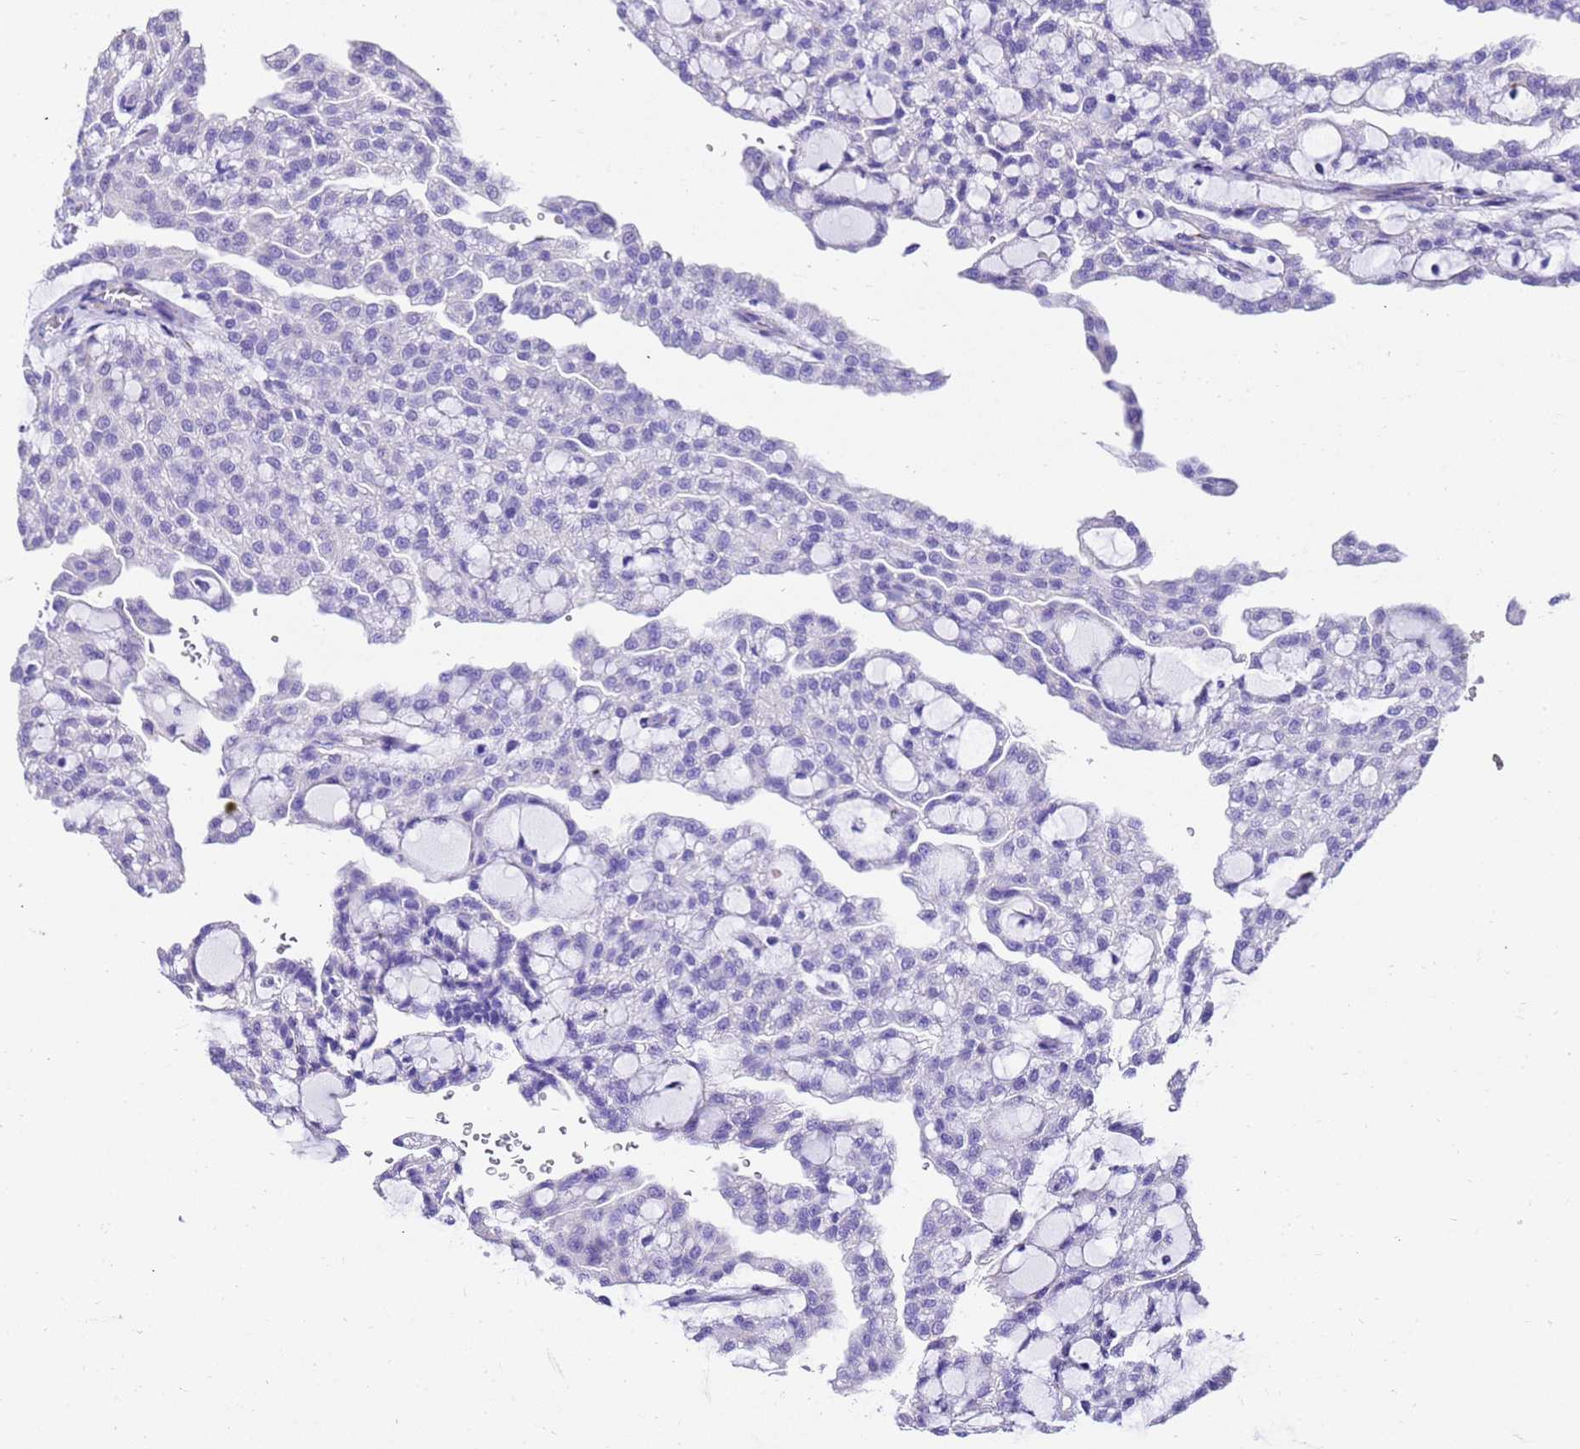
{"staining": {"intensity": "negative", "quantity": "none", "location": "none"}, "tissue": "renal cancer", "cell_type": "Tumor cells", "image_type": "cancer", "snomed": [{"axis": "morphology", "description": "Adenocarcinoma, NOS"}, {"axis": "topography", "description": "Kidney"}], "caption": "Protein analysis of renal cancer reveals no significant staining in tumor cells. The staining was performed using DAB to visualize the protein expression in brown, while the nuclei were stained in blue with hematoxylin (Magnification: 20x).", "gene": "HSPB6", "patient": {"sex": "male", "age": 63}}